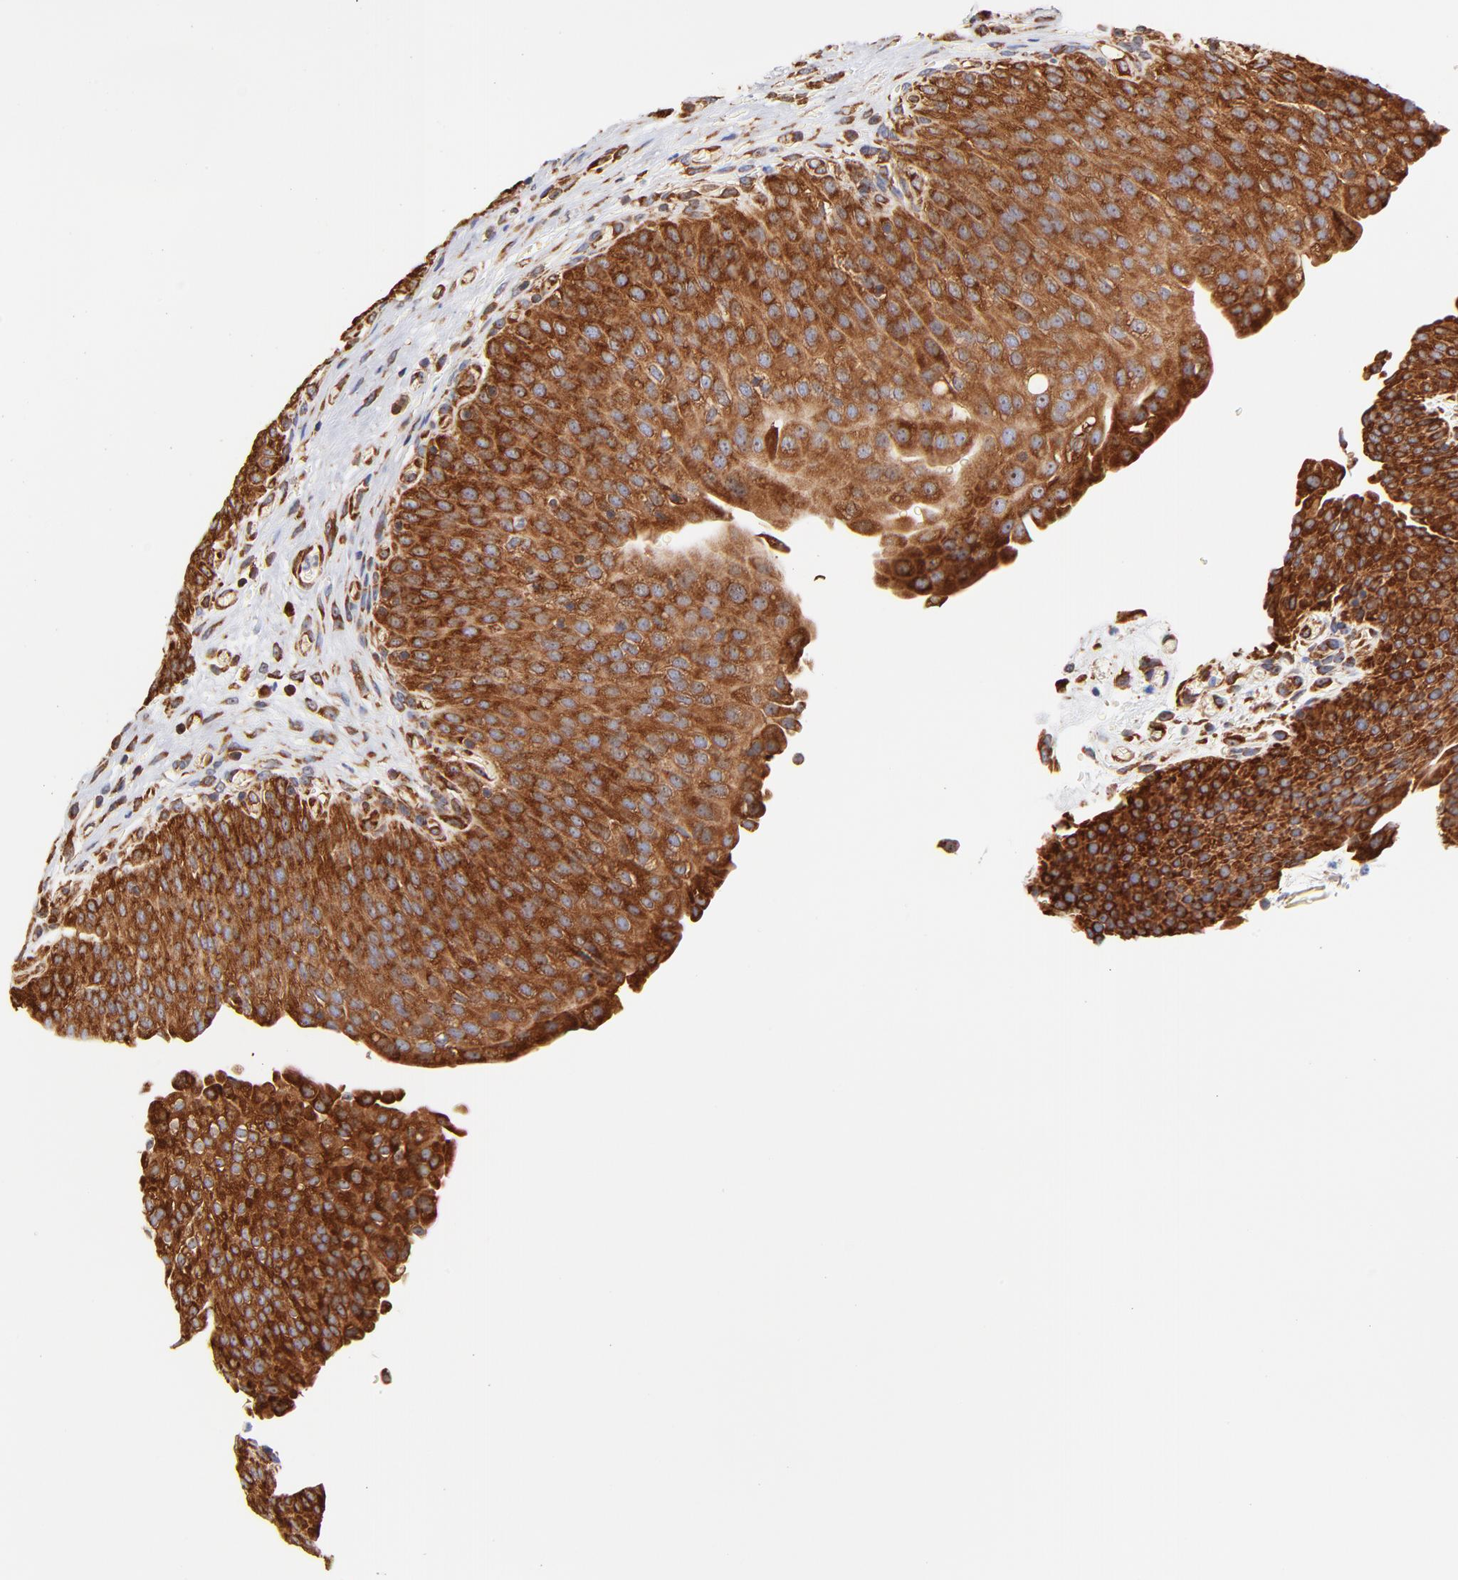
{"staining": {"intensity": "strong", "quantity": ">75%", "location": "cytoplasmic/membranous"}, "tissue": "urinary bladder", "cell_type": "Urothelial cells", "image_type": "normal", "snomed": [{"axis": "morphology", "description": "Normal tissue, NOS"}, {"axis": "morphology", "description": "Dysplasia, NOS"}, {"axis": "topography", "description": "Urinary bladder"}], "caption": "A photomicrograph of human urinary bladder stained for a protein displays strong cytoplasmic/membranous brown staining in urothelial cells. The protein of interest is shown in brown color, while the nuclei are stained blue.", "gene": "RPL27", "patient": {"sex": "male", "age": 35}}